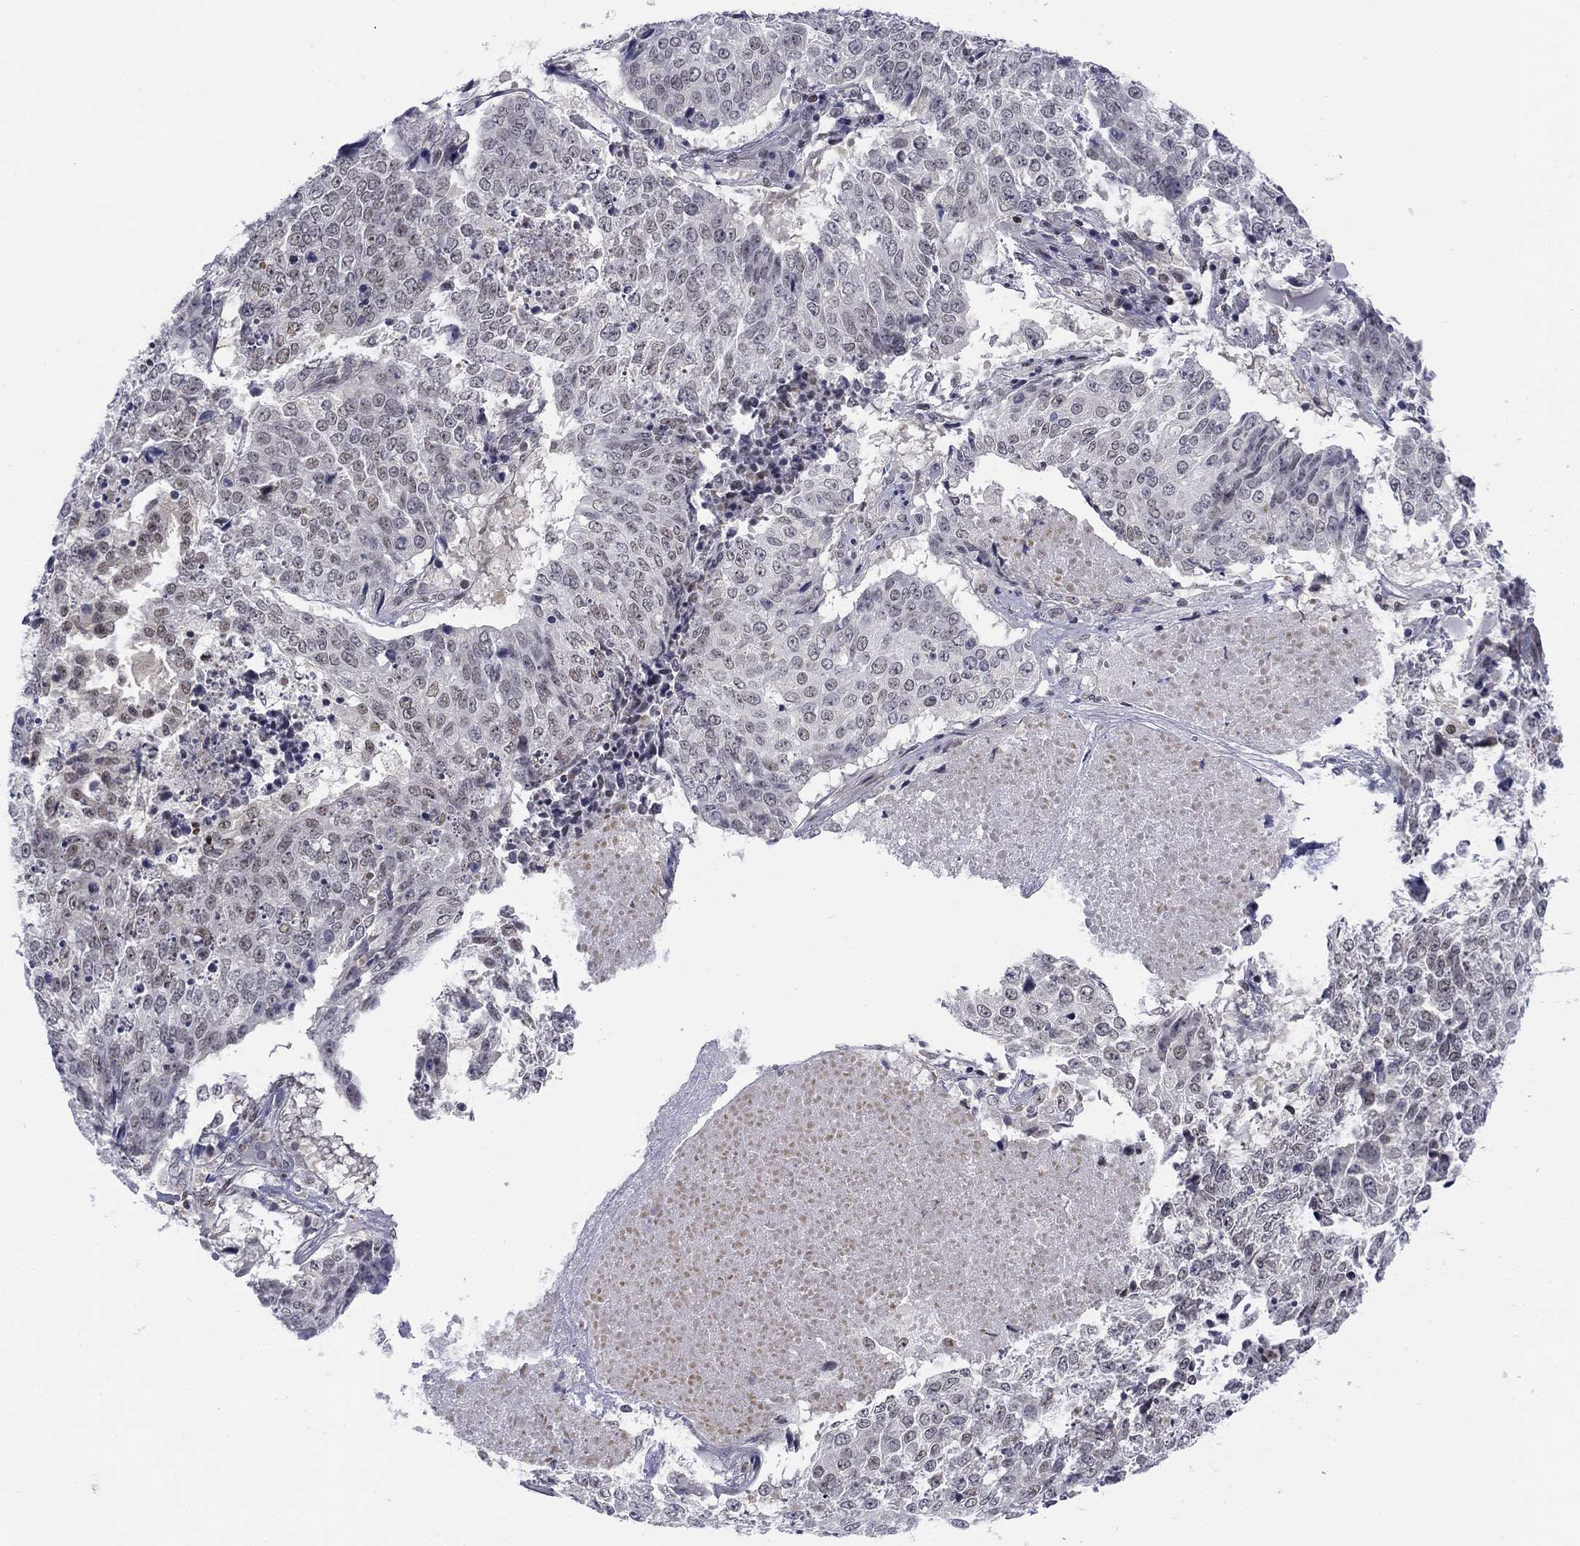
{"staining": {"intensity": "weak", "quantity": "<25%", "location": "nuclear"}, "tissue": "lung cancer", "cell_type": "Tumor cells", "image_type": "cancer", "snomed": [{"axis": "morphology", "description": "Normal tissue, NOS"}, {"axis": "morphology", "description": "Squamous cell carcinoma, NOS"}, {"axis": "topography", "description": "Bronchus"}, {"axis": "topography", "description": "Lung"}], "caption": "High magnification brightfield microscopy of lung cancer (squamous cell carcinoma) stained with DAB (3,3'-diaminobenzidine) (brown) and counterstained with hematoxylin (blue): tumor cells show no significant staining.", "gene": "TIGD4", "patient": {"sex": "male", "age": 64}}